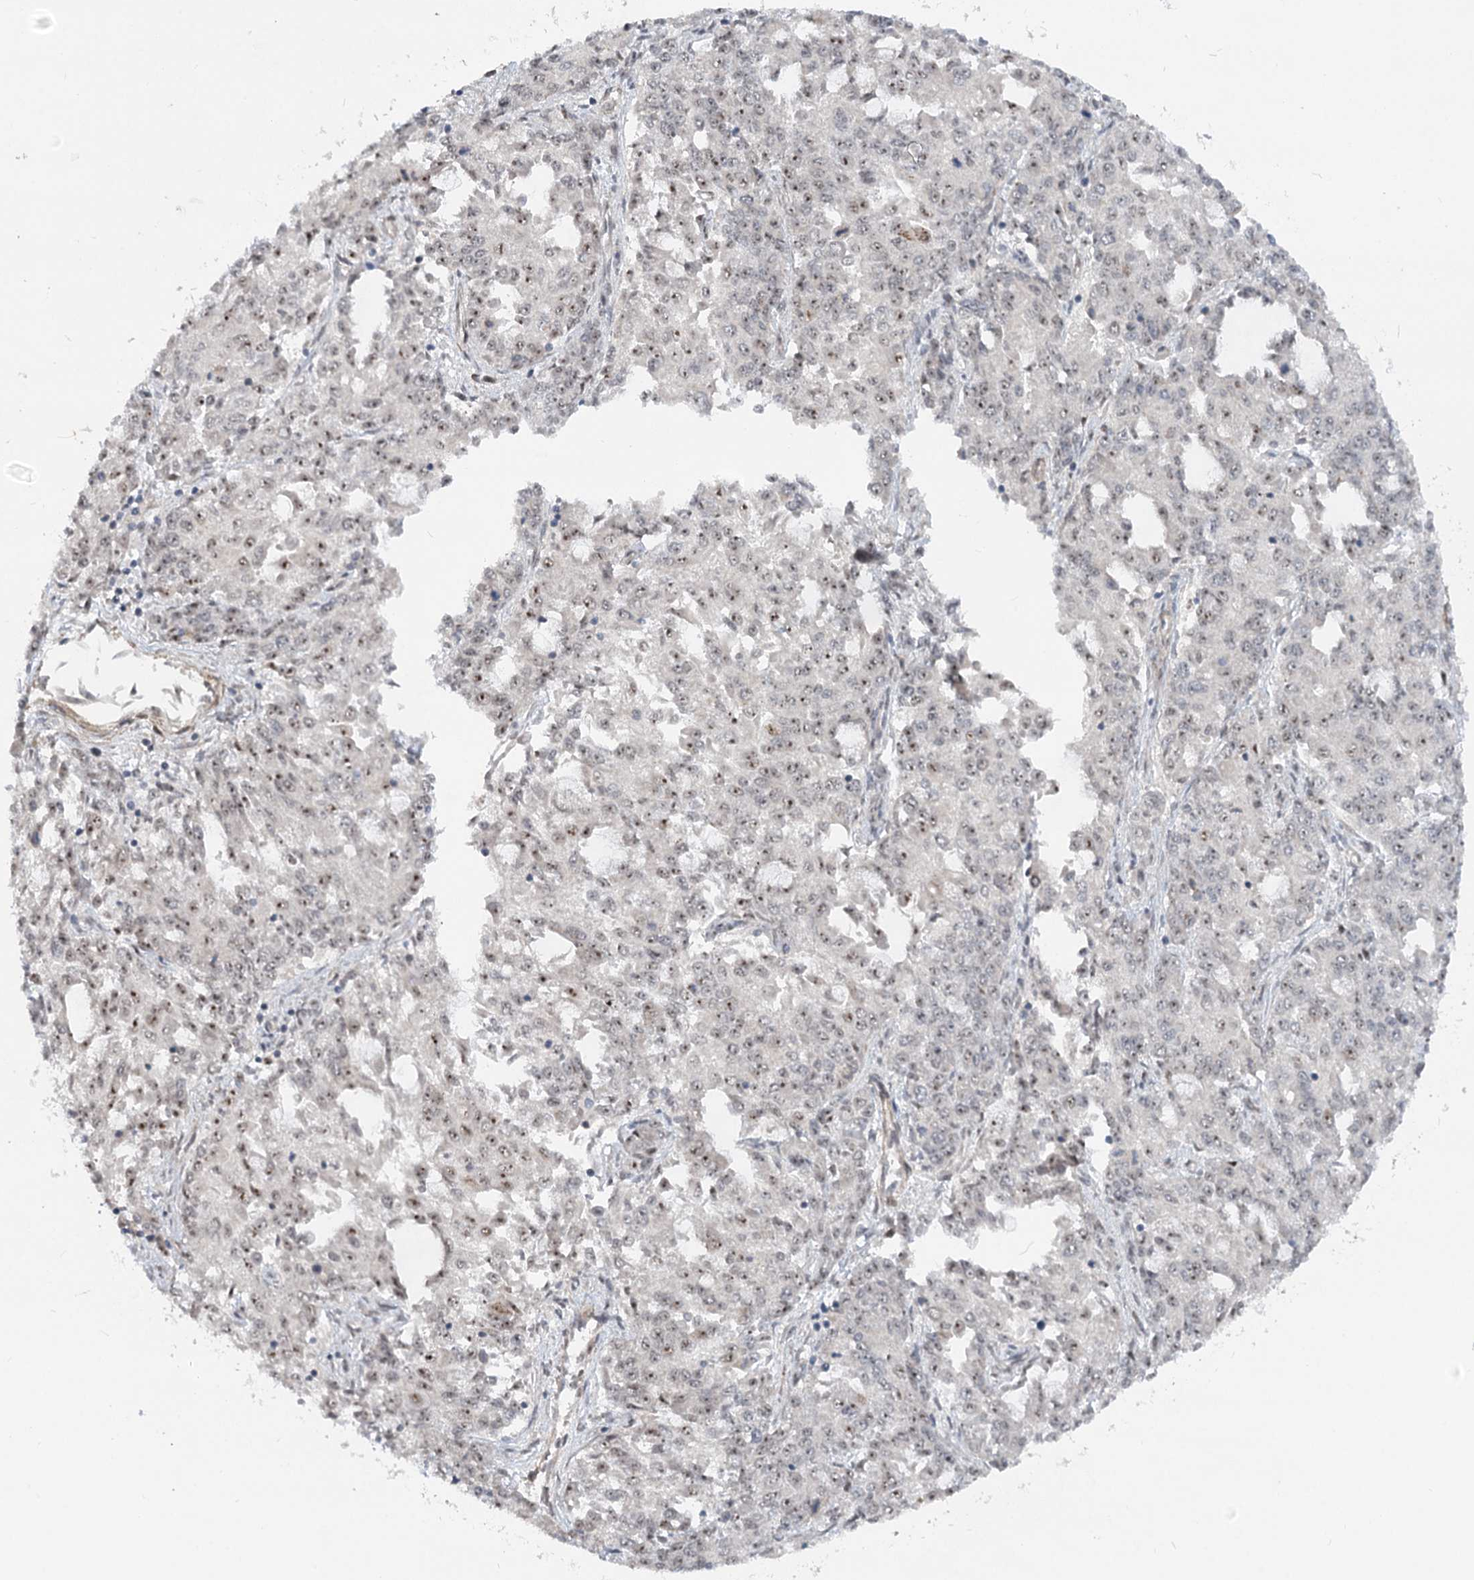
{"staining": {"intensity": "moderate", "quantity": "25%-75%", "location": "nuclear"}, "tissue": "endometrial cancer", "cell_type": "Tumor cells", "image_type": "cancer", "snomed": [{"axis": "morphology", "description": "Adenocarcinoma, NOS"}, {"axis": "topography", "description": "Endometrium"}], "caption": "Protein analysis of endometrial cancer (adenocarcinoma) tissue demonstrates moderate nuclear positivity in approximately 25%-75% of tumor cells.", "gene": "GNL3L", "patient": {"sex": "female", "age": 50}}